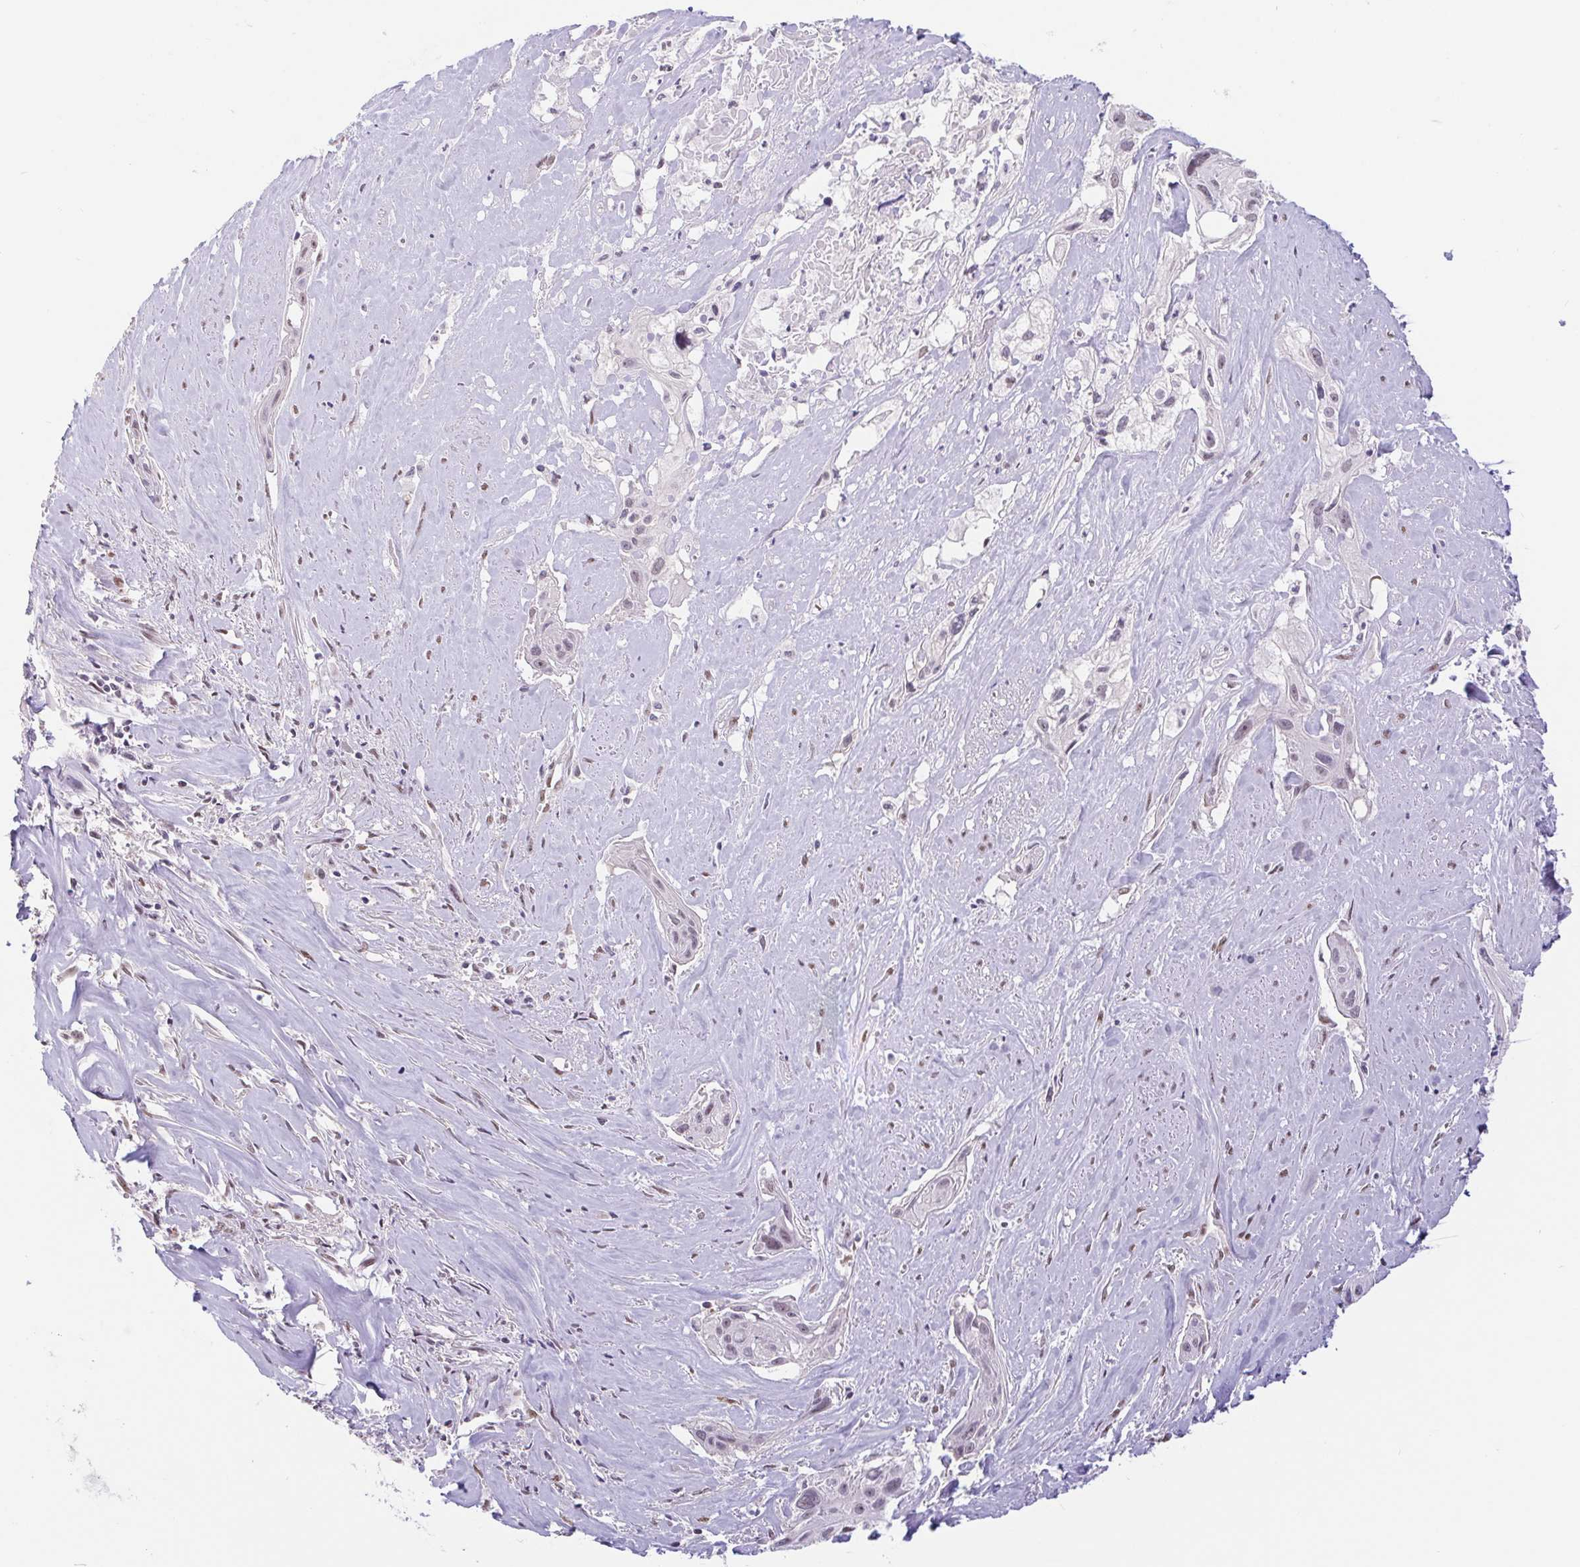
{"staining": {"intensity": "negative", "quantity": "none", "location": "none"}, "tissue": "cervical cancer", "cell_type": "Tumor cells", "image_type": "cancer", "snomed": [{"axis": "morphology", "description": "Squamous cell carcinoma, NOS"}, {"axis": "topography", "description": "Cervix"}], "caption": "Cervical cancer was stained to show a protein in brown. There is no significant staining in tumor cells. (DAB (3,3'-diaminobenzidine) immunohistochemistry (IHC) visualized using brightfield microscopy, high magnification).", "gene": "CAND1", "patient": {"sex": "female", "age": 49}}